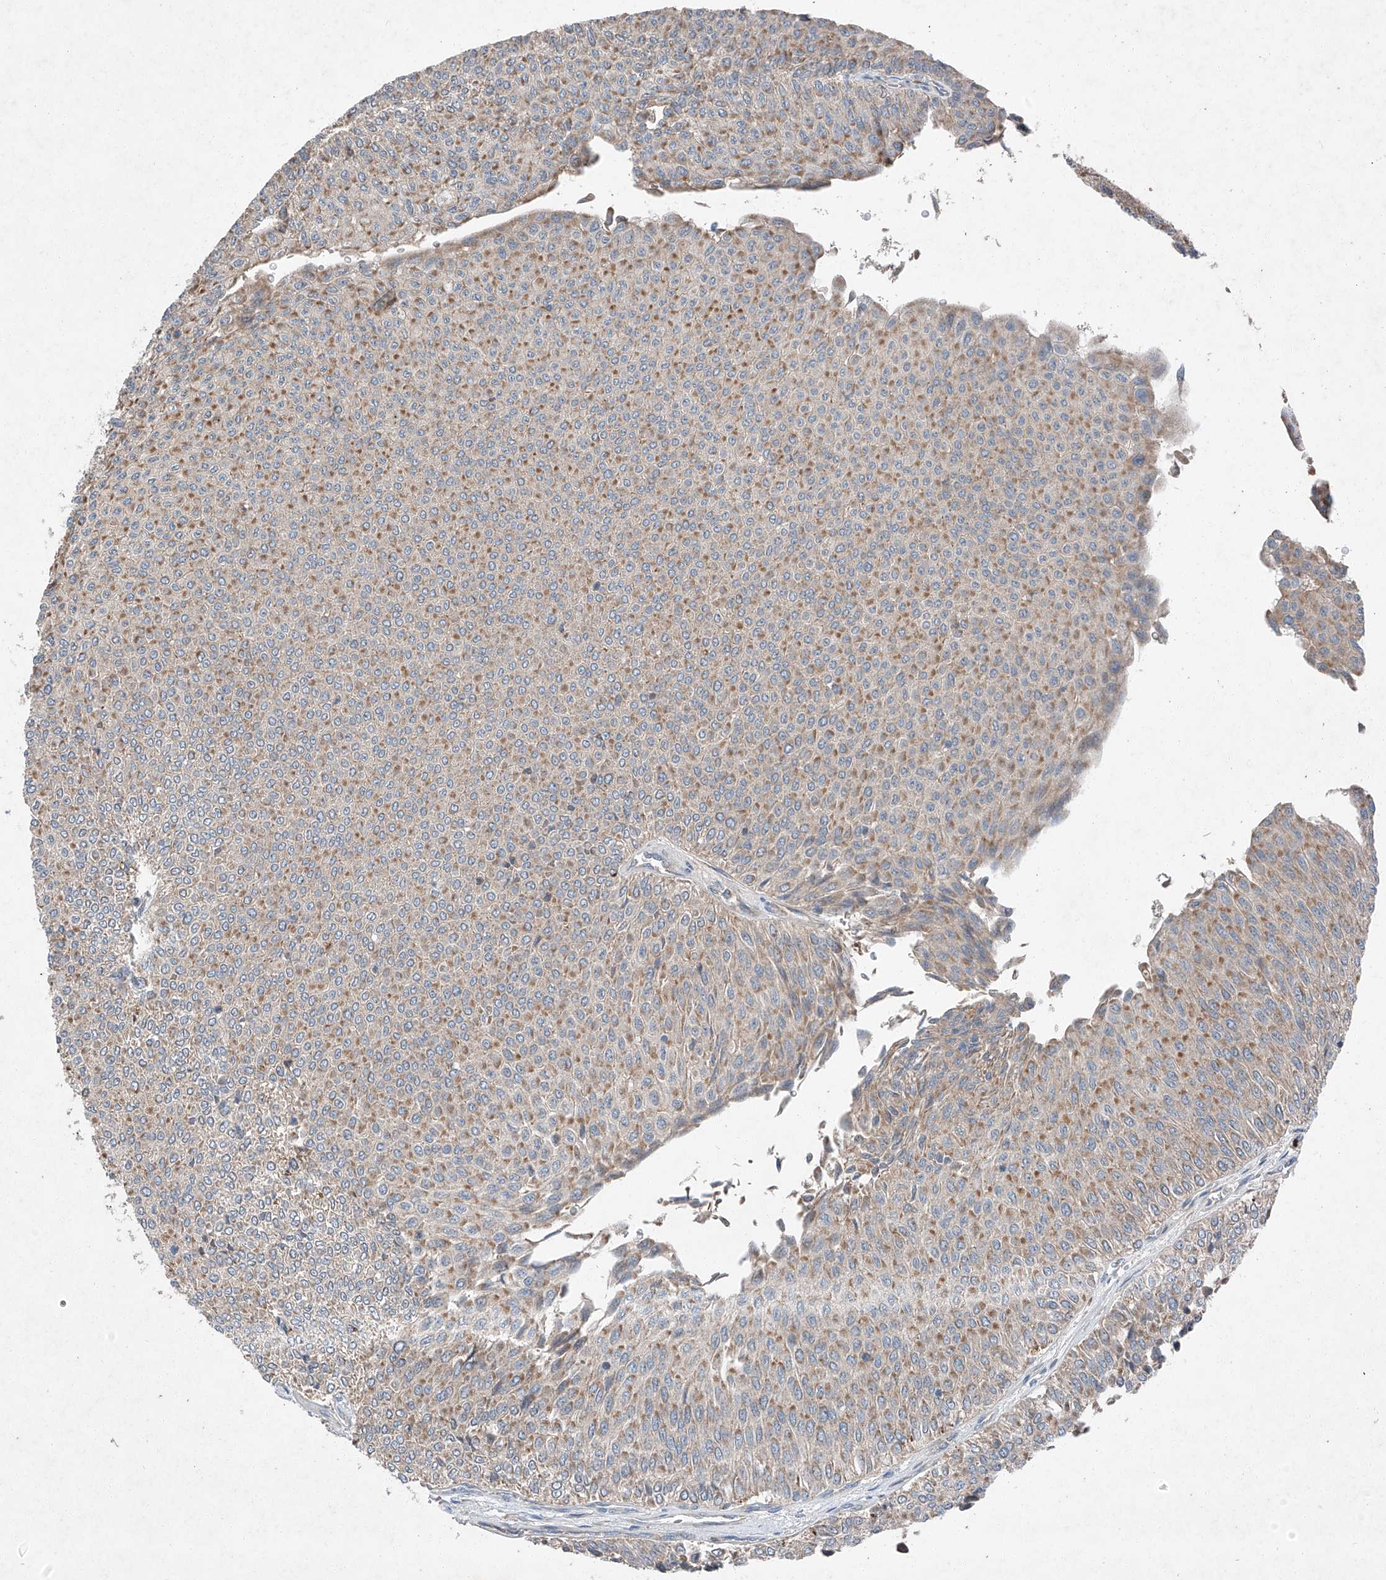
{"staining": {"intensity": "moderate", "quantity": ">75%", "location": "cytoplasmic/membranous"}, "tissue": "urothelial cancer", "cell_type": "Tumor cells", "image_type": "cancer", "snomed": [{"axis": "morphology", "description": "Urothelial carcinoma, Low grade"}, {"axis": "topography", "description": "Urinary bladder"}], "caption": "An immunohistochemistry (IHC) histopathology image of neoplastic tissue is shown. Protein staining in brown highlights moderate cytoplasmic/membranous positivity in low-grade urothelial carcinoma within tumor cells.", "gene": "RUSC1", "patient": {"sex": "male", "age": 78}}